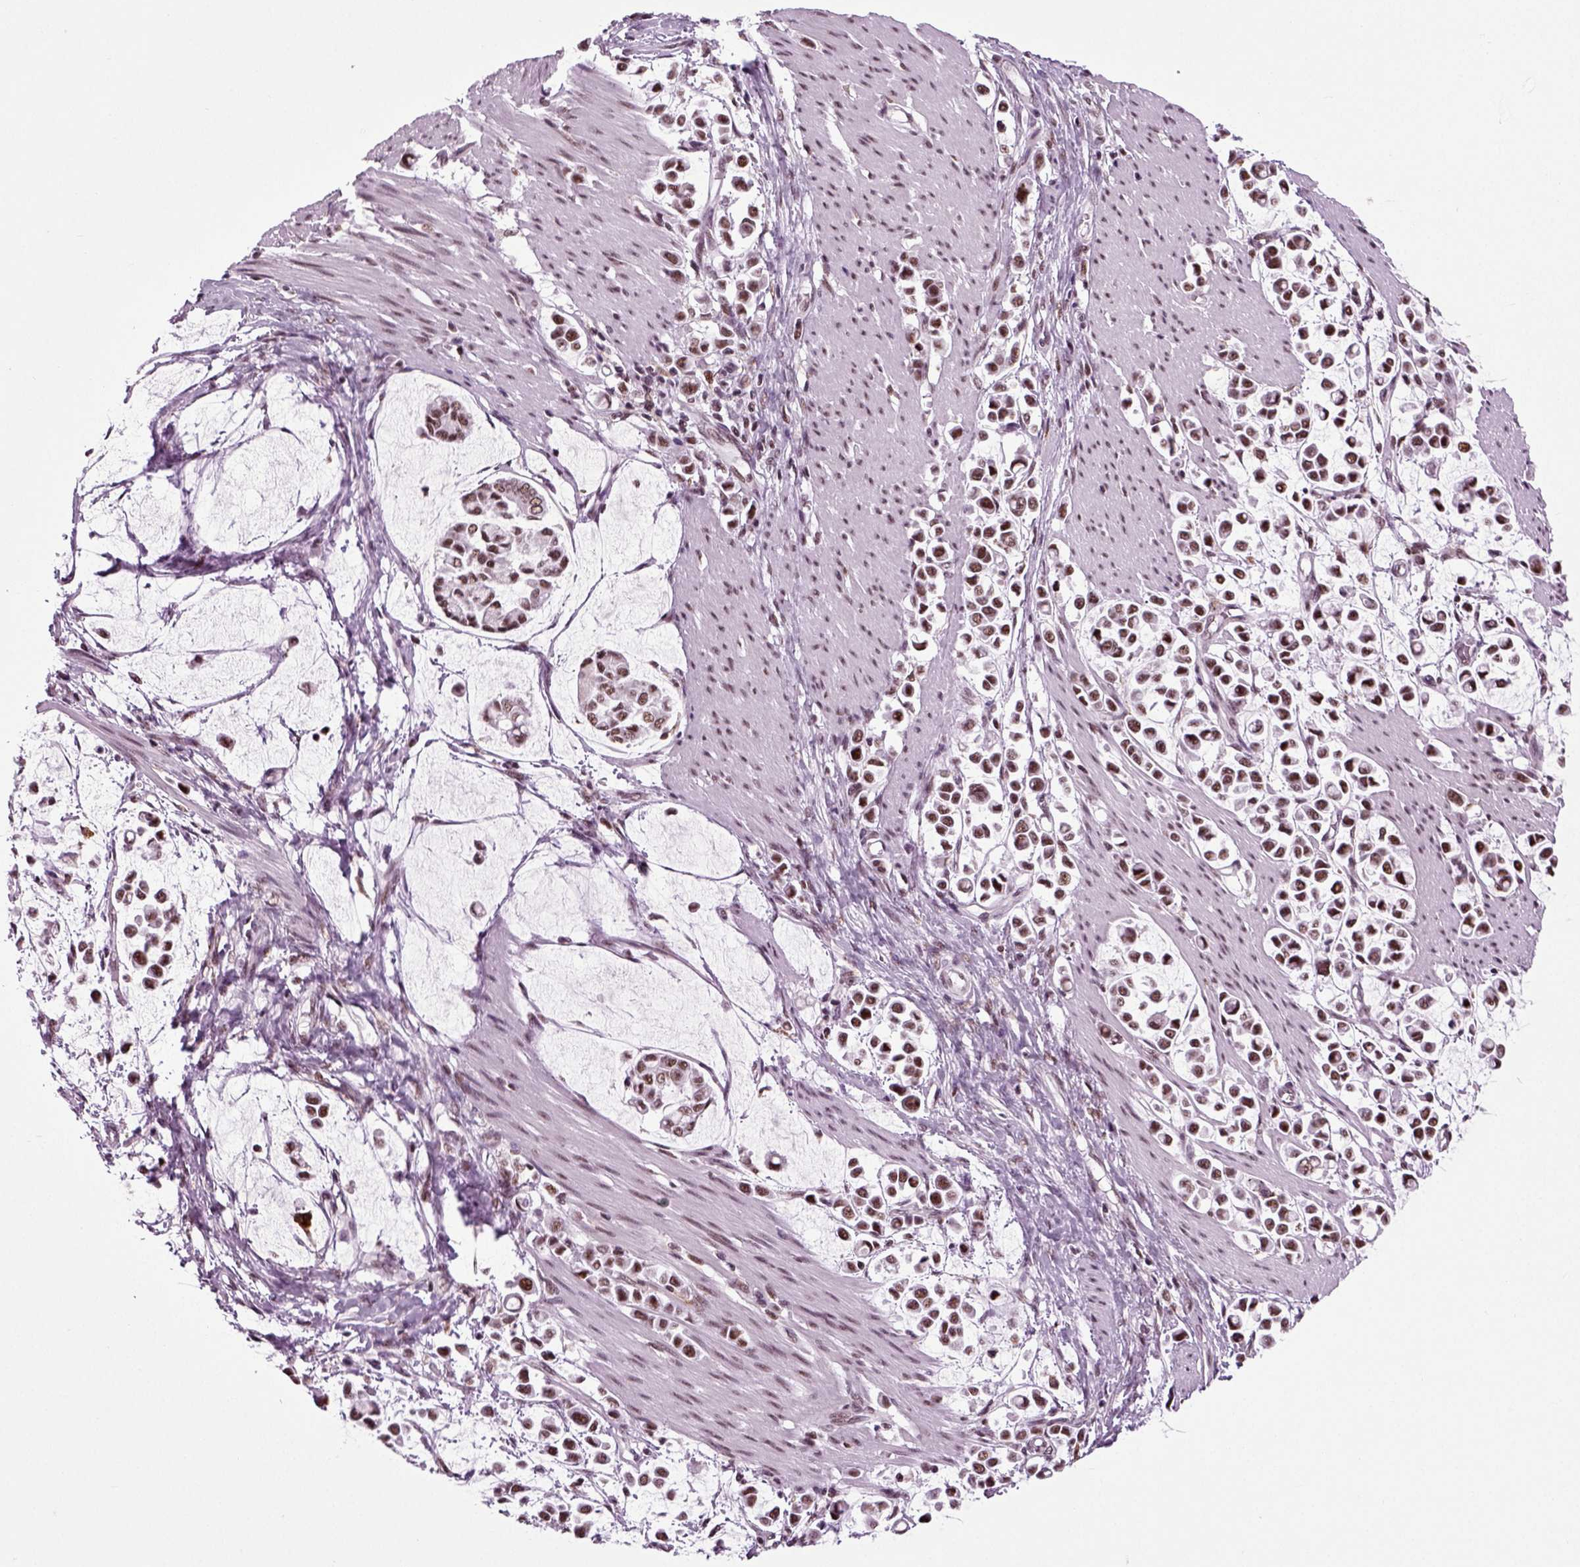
{"staining": {"intensity": "strong", "quantity": ">75%", "location": "nuclear"}, "tissue": "stomach cancer", "cell_type": "Tumor cells", "image_type": "cancer", "snomed": [{"axis": "morphology", "description": "Adenocarcinoma, NOS"}, {"axis": "topography", "description": "Stomach"}], "caption": "Immunohistochemical staining of human stomach cancer shows high levels of strong nuclear protein expression in approximately >75% of tumor cells.", "gene": "RCOR3", "patient": {"sex": "male", "age": 82}}